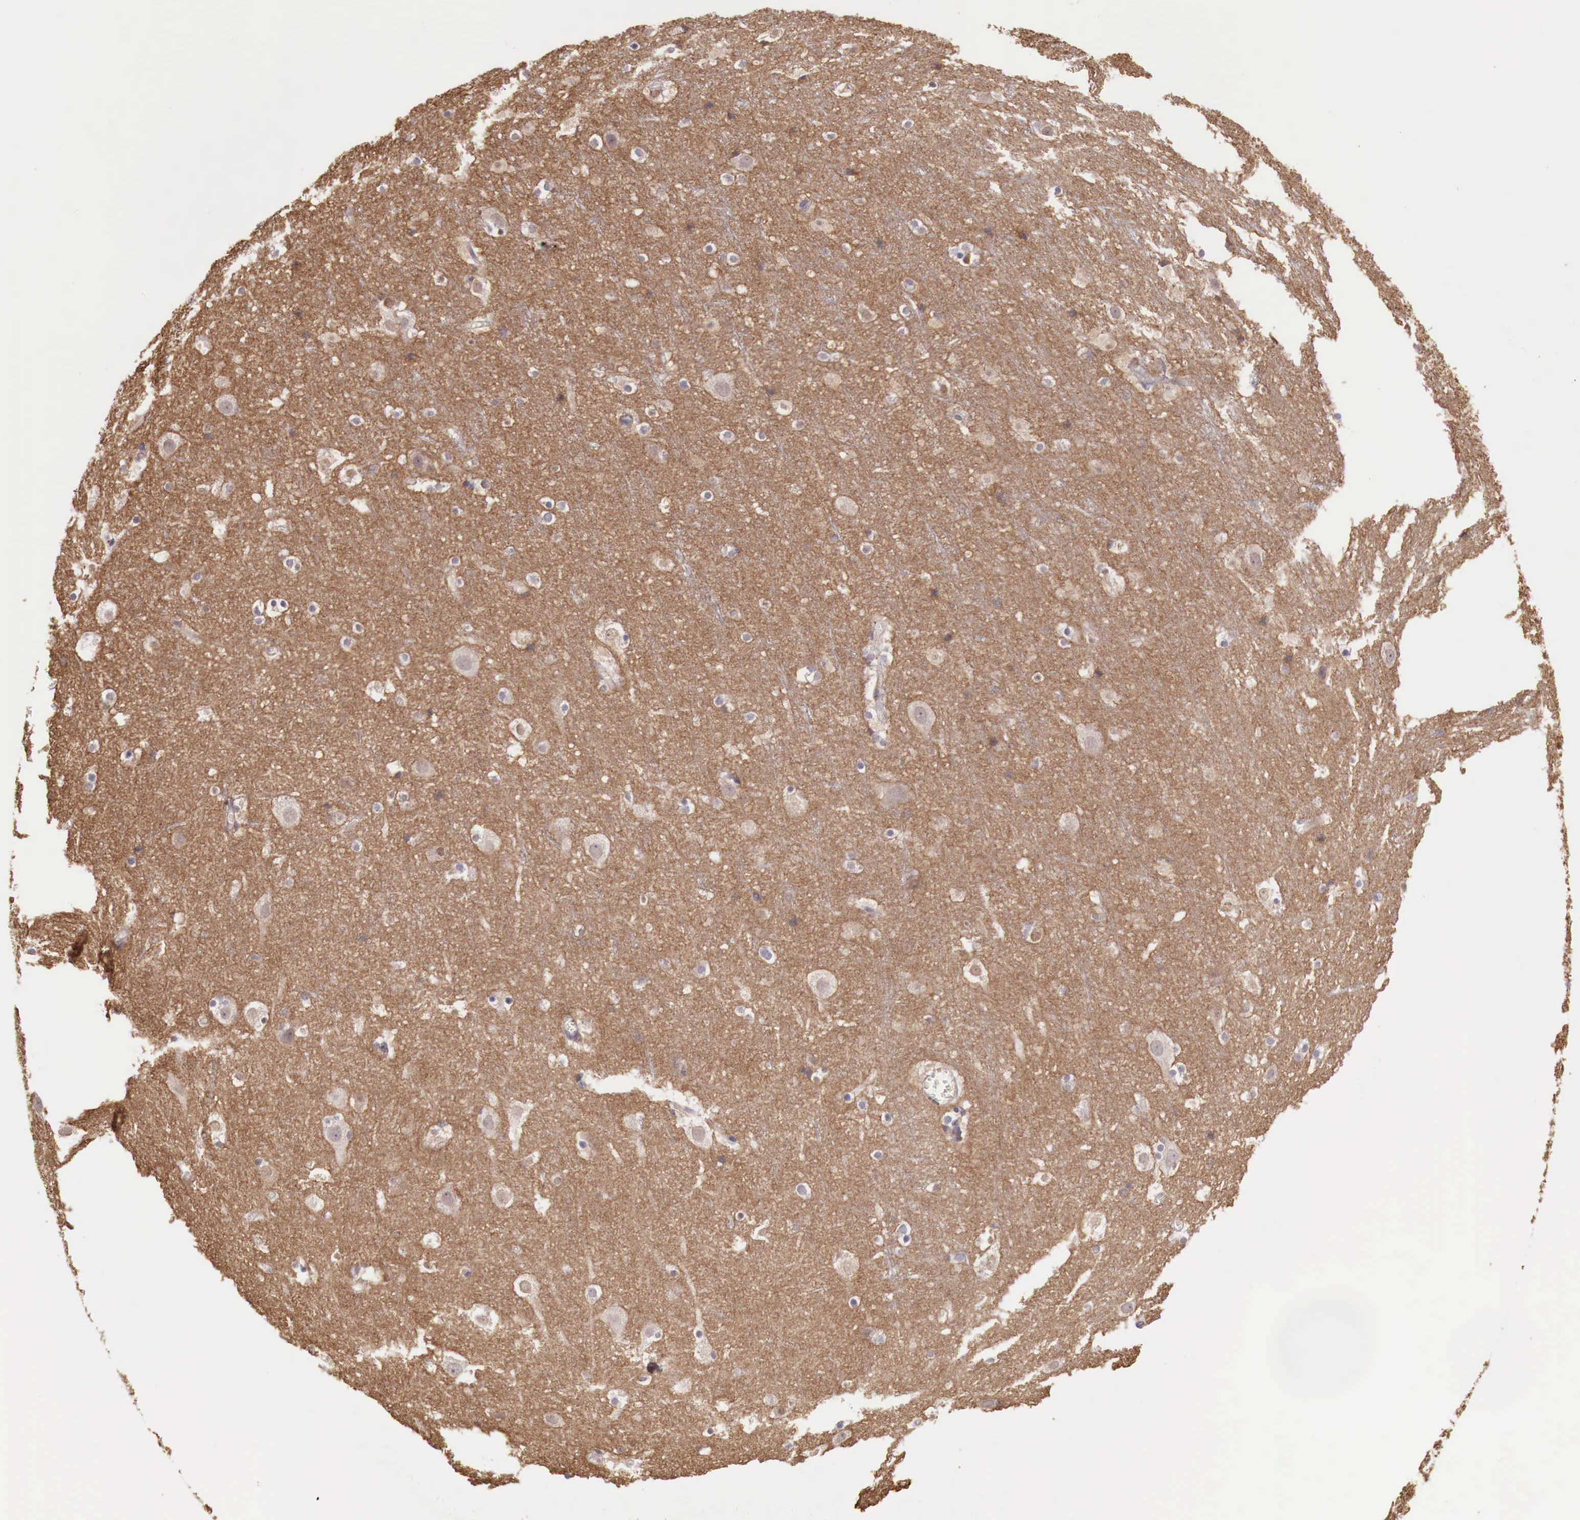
{"staining": {"intensity": "negative", "quantity": "none", "location": "none"}, "tissue": "cerebral cortex", "cell_type": "Endothelial cells", "image_type": "normal", "snomed": [{"axis": "morphology", "description": "Normal tissue, NOS"}, {"axis": "topography", "description": "Cerebral cortex"}], "caption": "IHC photomicrograph of normal cerebral cortex: cerebral cortex stained with DAB (3,3'-diaminobenzidine) reveals no significant protein staining in endothelial cells. (Brightfield microscopy of DAB immunohistochemistry at high magnification).", "gene": "CHRDL1", "patient": {"sex": "male", "age": 45}}